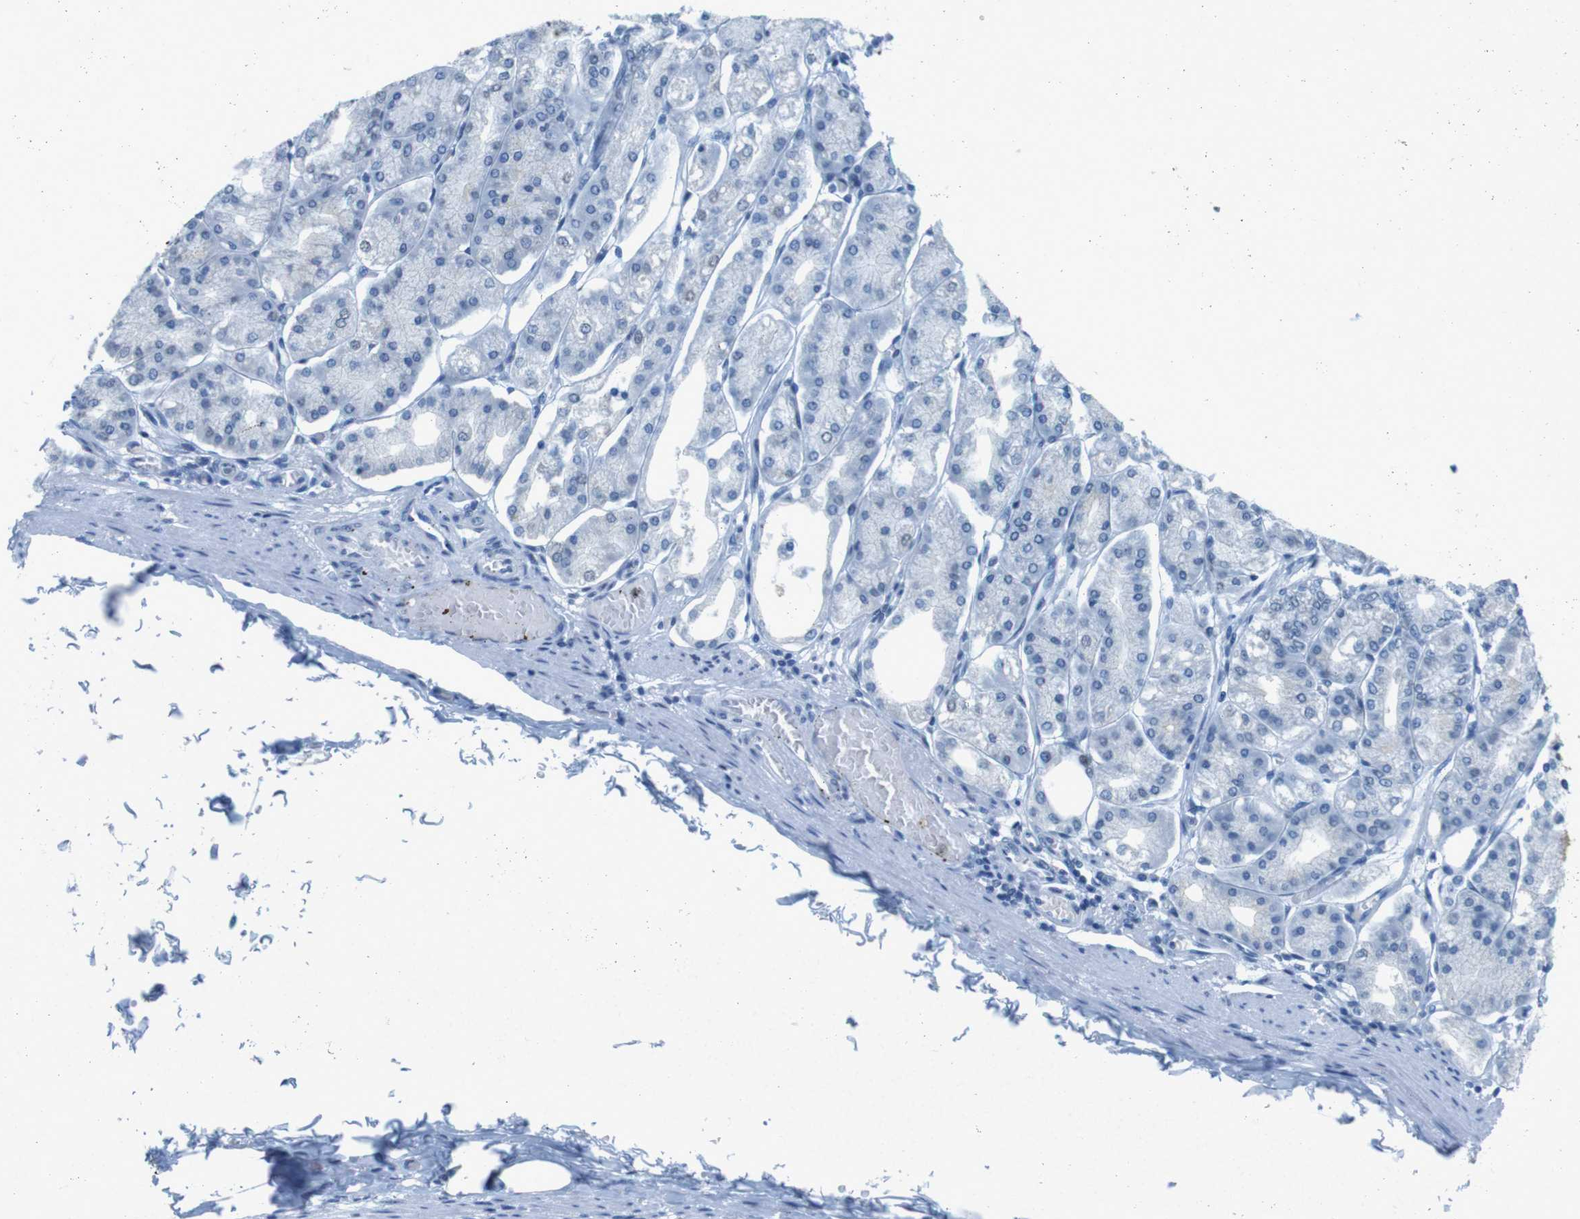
{"staining": {"intensity": "negative", "quantity": "none", "location": "none"}, "tissue": "stomach", "cell_type": "Glandular cells", "image_type": "normal", "snomed": [{"axis": "morphology", "description": "Normal tissue, NOS"}, {"axis": "topography", "description": "Stomach, lower"}], "caption": "This is an IHC image of unremarkable stomach. There is no expression in glandular cells.", "gene": "CTAG1B", "patient": {"sex": "male", "age": 71}}